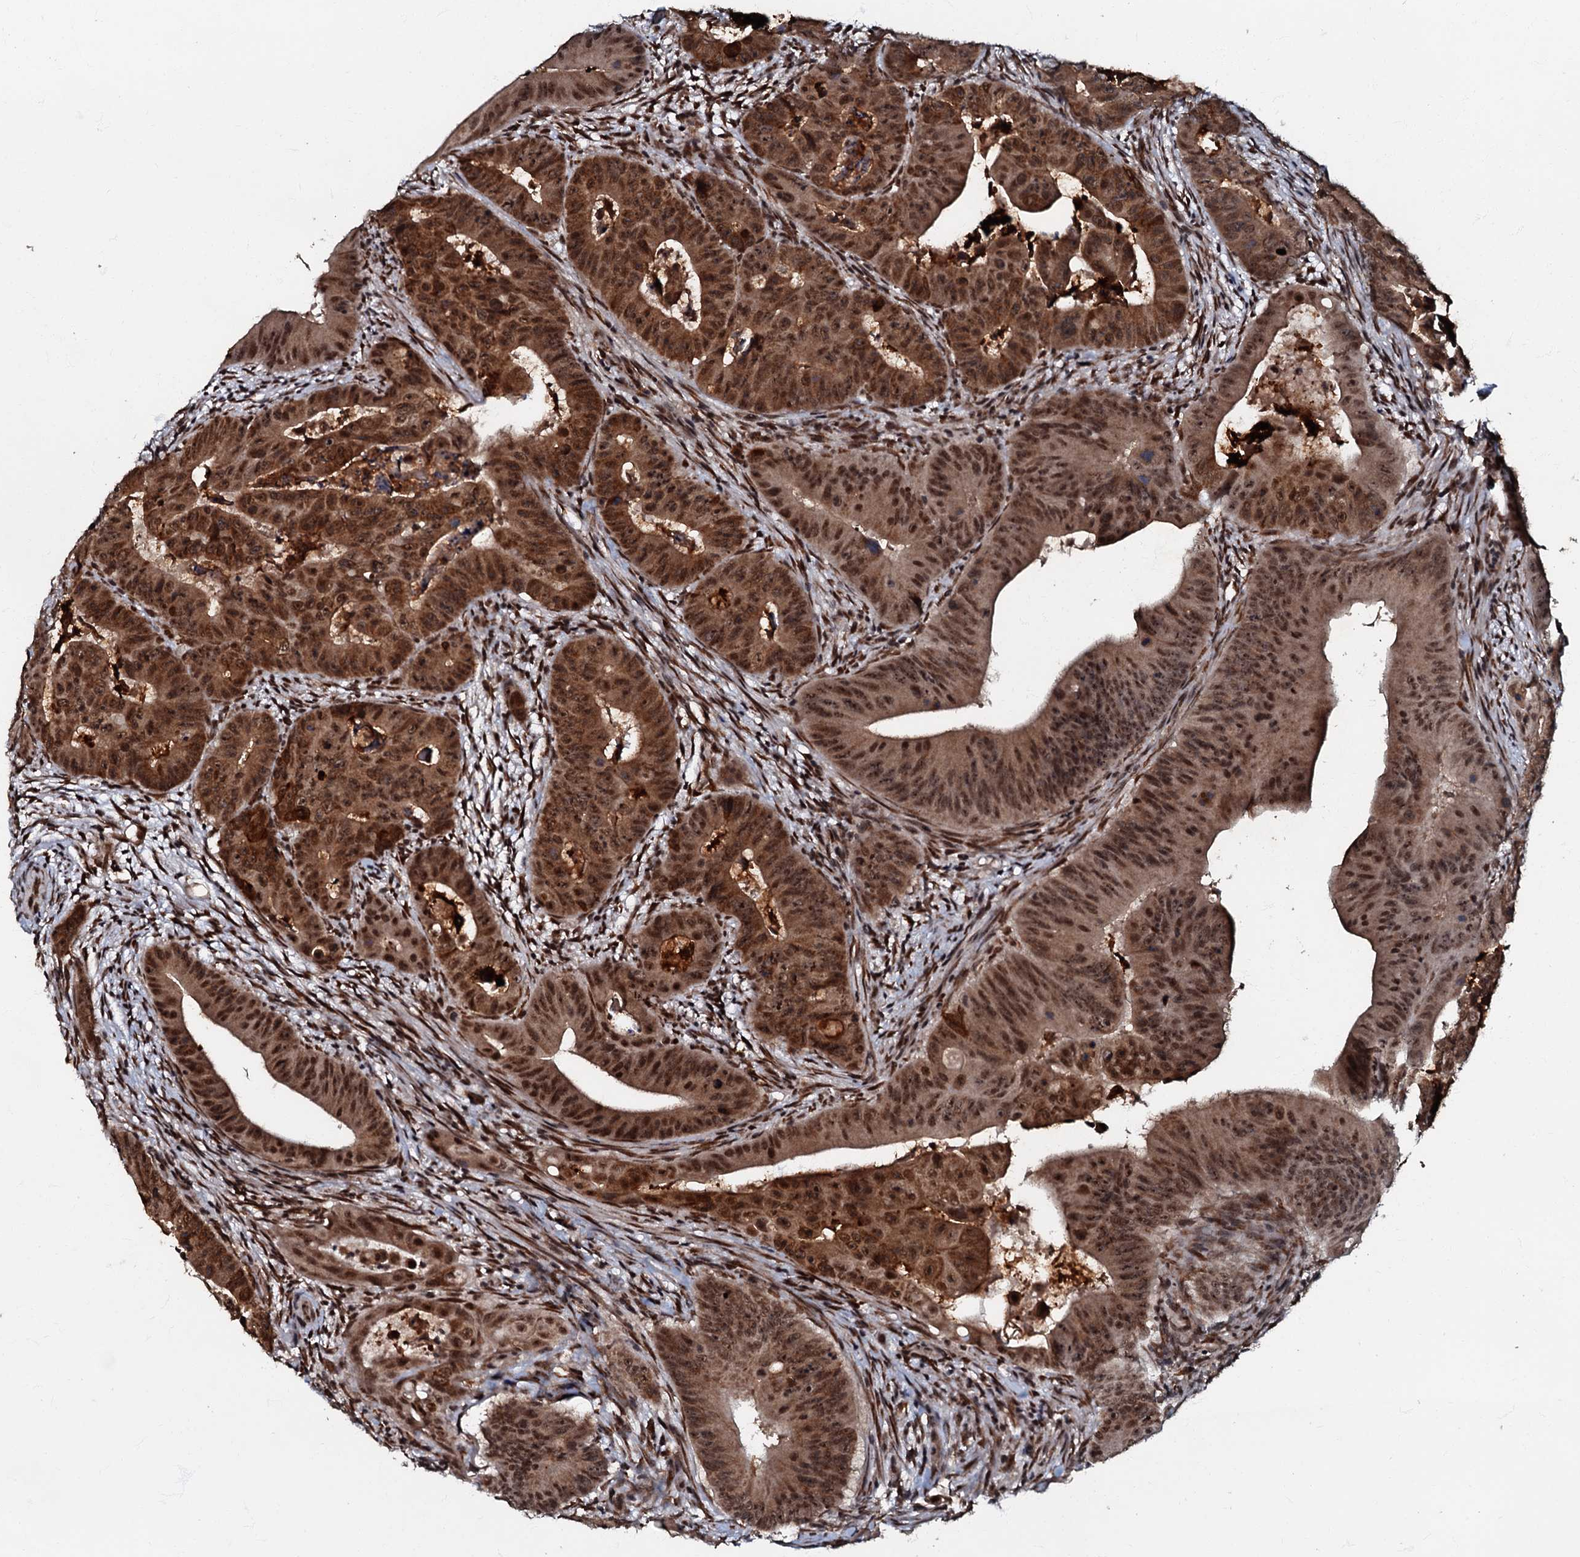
{"staining": {"intensity": "strong", "quantity": ">75%", "location": "cytoplasmic/membranous,nuclear"}, "tissue": "colorectal cancer", "cell_type": "Tumor cells", "image_type": "cancer", "snomed": [{"axis": "morphology", "description": "Adenocarcinoma, NOS"}, {"axis": "topography", "description": "Rectum"}], "caption": "A histopathology image showing strong cytoplasmic/membranous and nuclear staining in approximately >75% of tumor cells in colorectal cancer, as visualized by brown immunohistochemical staining.", "gene": "C18orf32", "patient": {"sex": "female", "age": 75}}